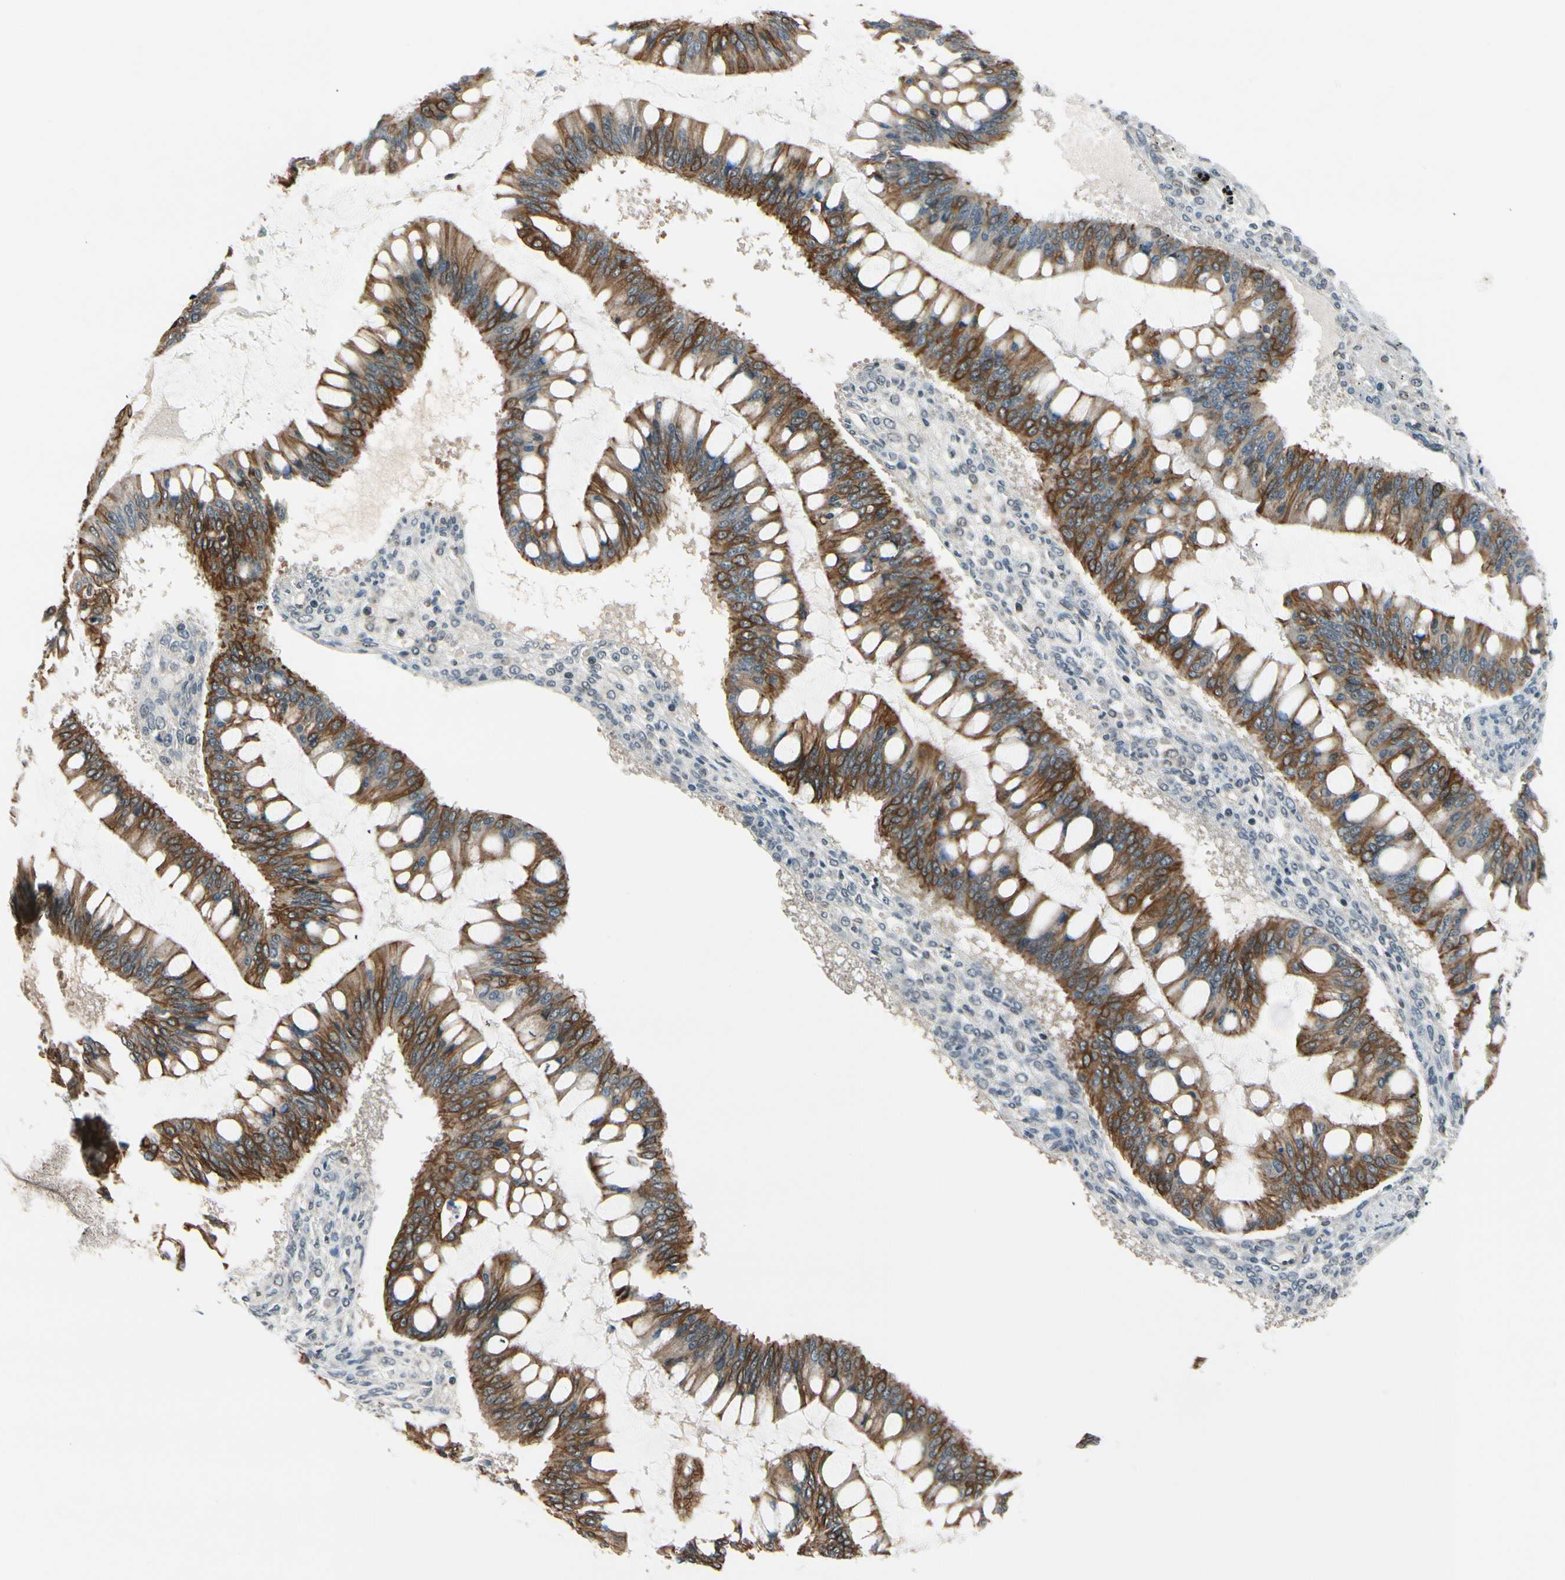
{"staining": {"intensity": "strong", "quantity": ">75%", "location": "cytoplasmic/membranous"}, "tissue": "ovarian cancer", "cell_type": "Tumor cells", "image_type": "cancer", "snomed": [{"axis": "morphology", "description": "Cystadenocarcinoma, mucinous, NOS"}, {"axis": "topography", "description": "Ovary"}], "caption": "Human ovarian cancer (mucinous cystadenocarcinoma) stained with a protein marker displays strong staining in tumor cells.", "gene": "TAF12", "patient": {"sex": "female", "age": 73}}